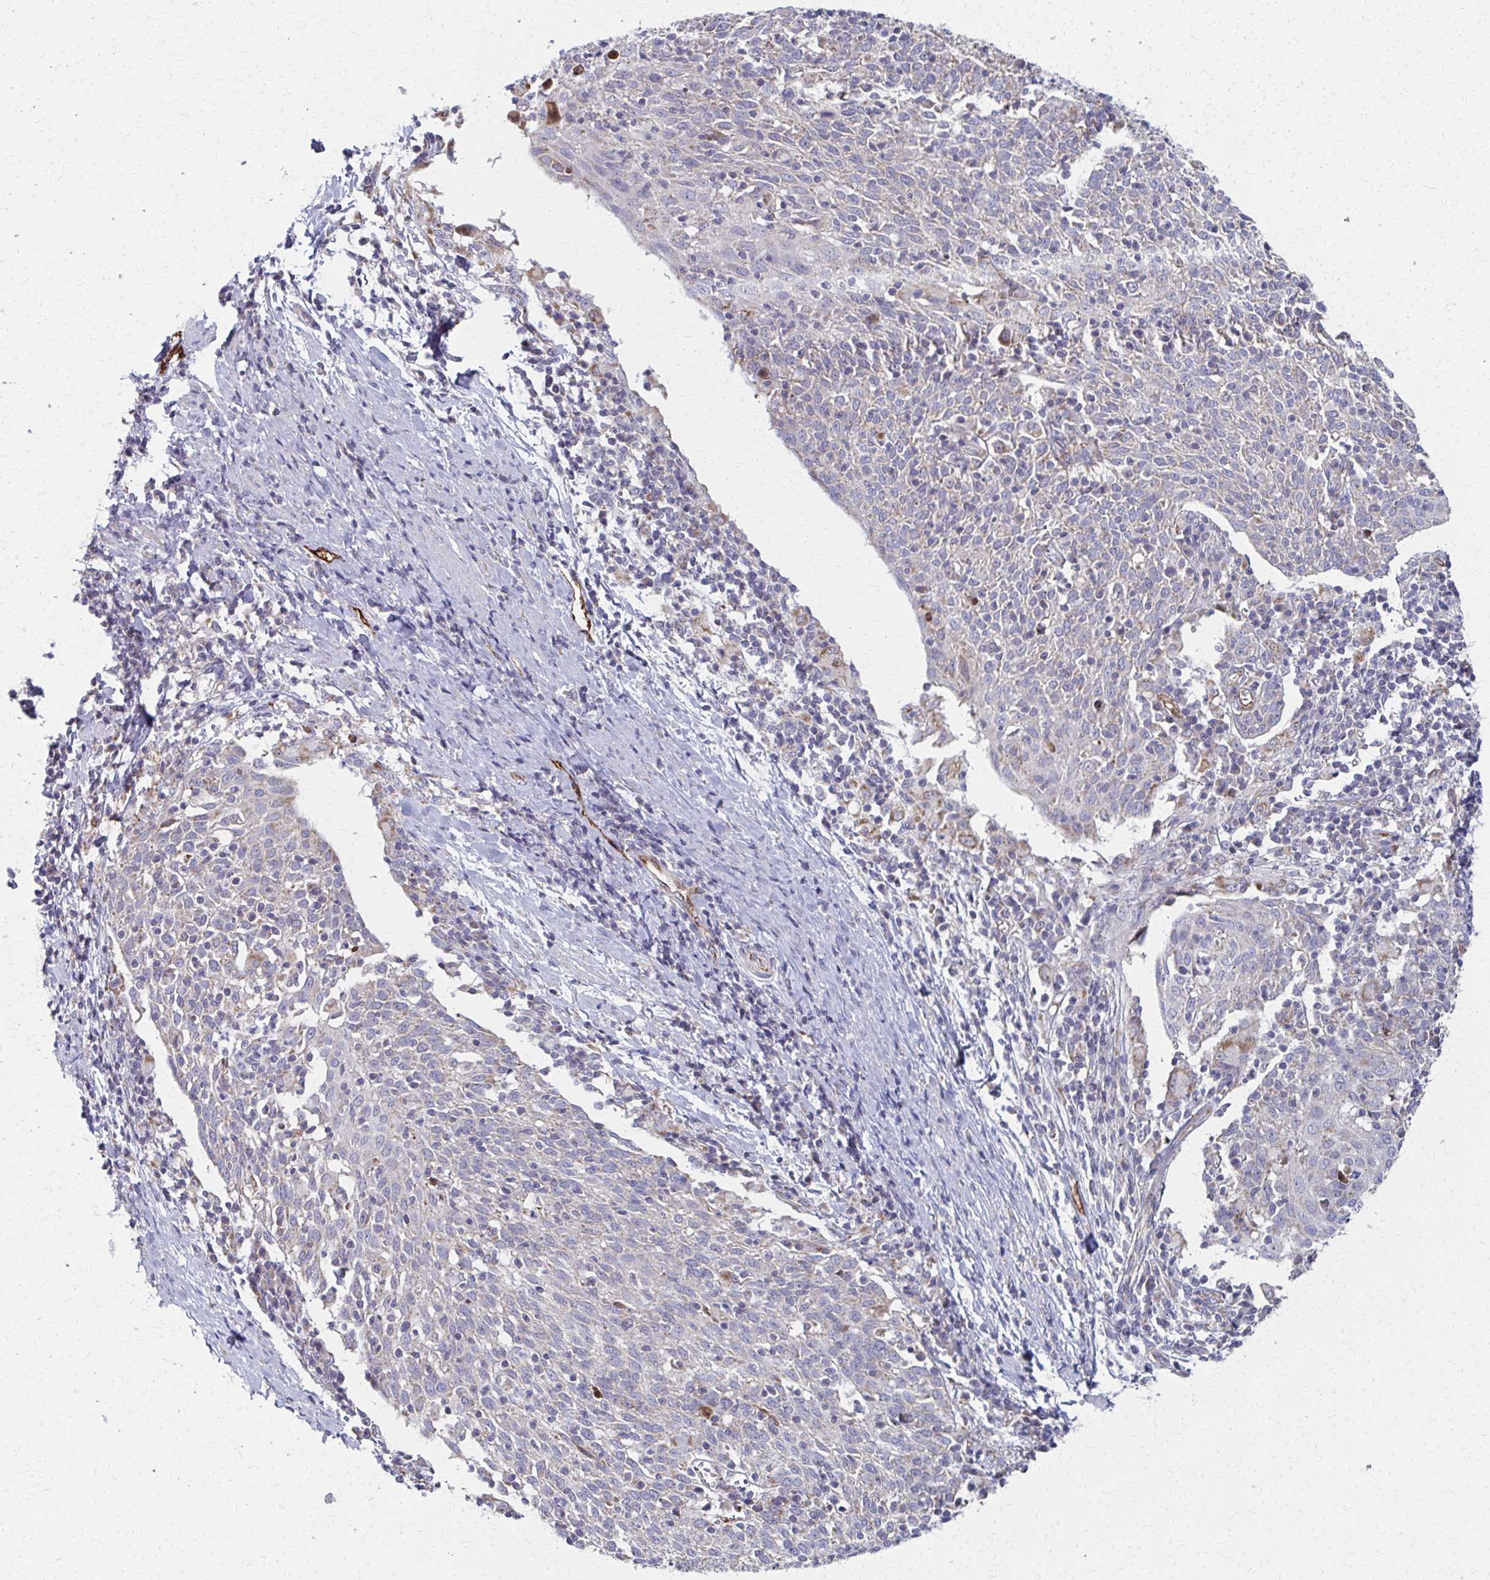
{"staining": {"intensity": "negative", "quantity": "none", "location": "none"}, "tissue": "cervical cancer", "cell_type": "Tumor cells", "image_type": "cancer", "snomed": [{"axis": "morphology", "description": "Squamous cell carcinoma, NOS"}, {"axis": "topography", "description": "Cervix"}], "caption": "Immunohistochemistry of human squamous cell carcinoma (cervical) shows no positivity in tumor cells.", "gene": "FAHD1", "patient": {"sex": "female", "age": 52}}